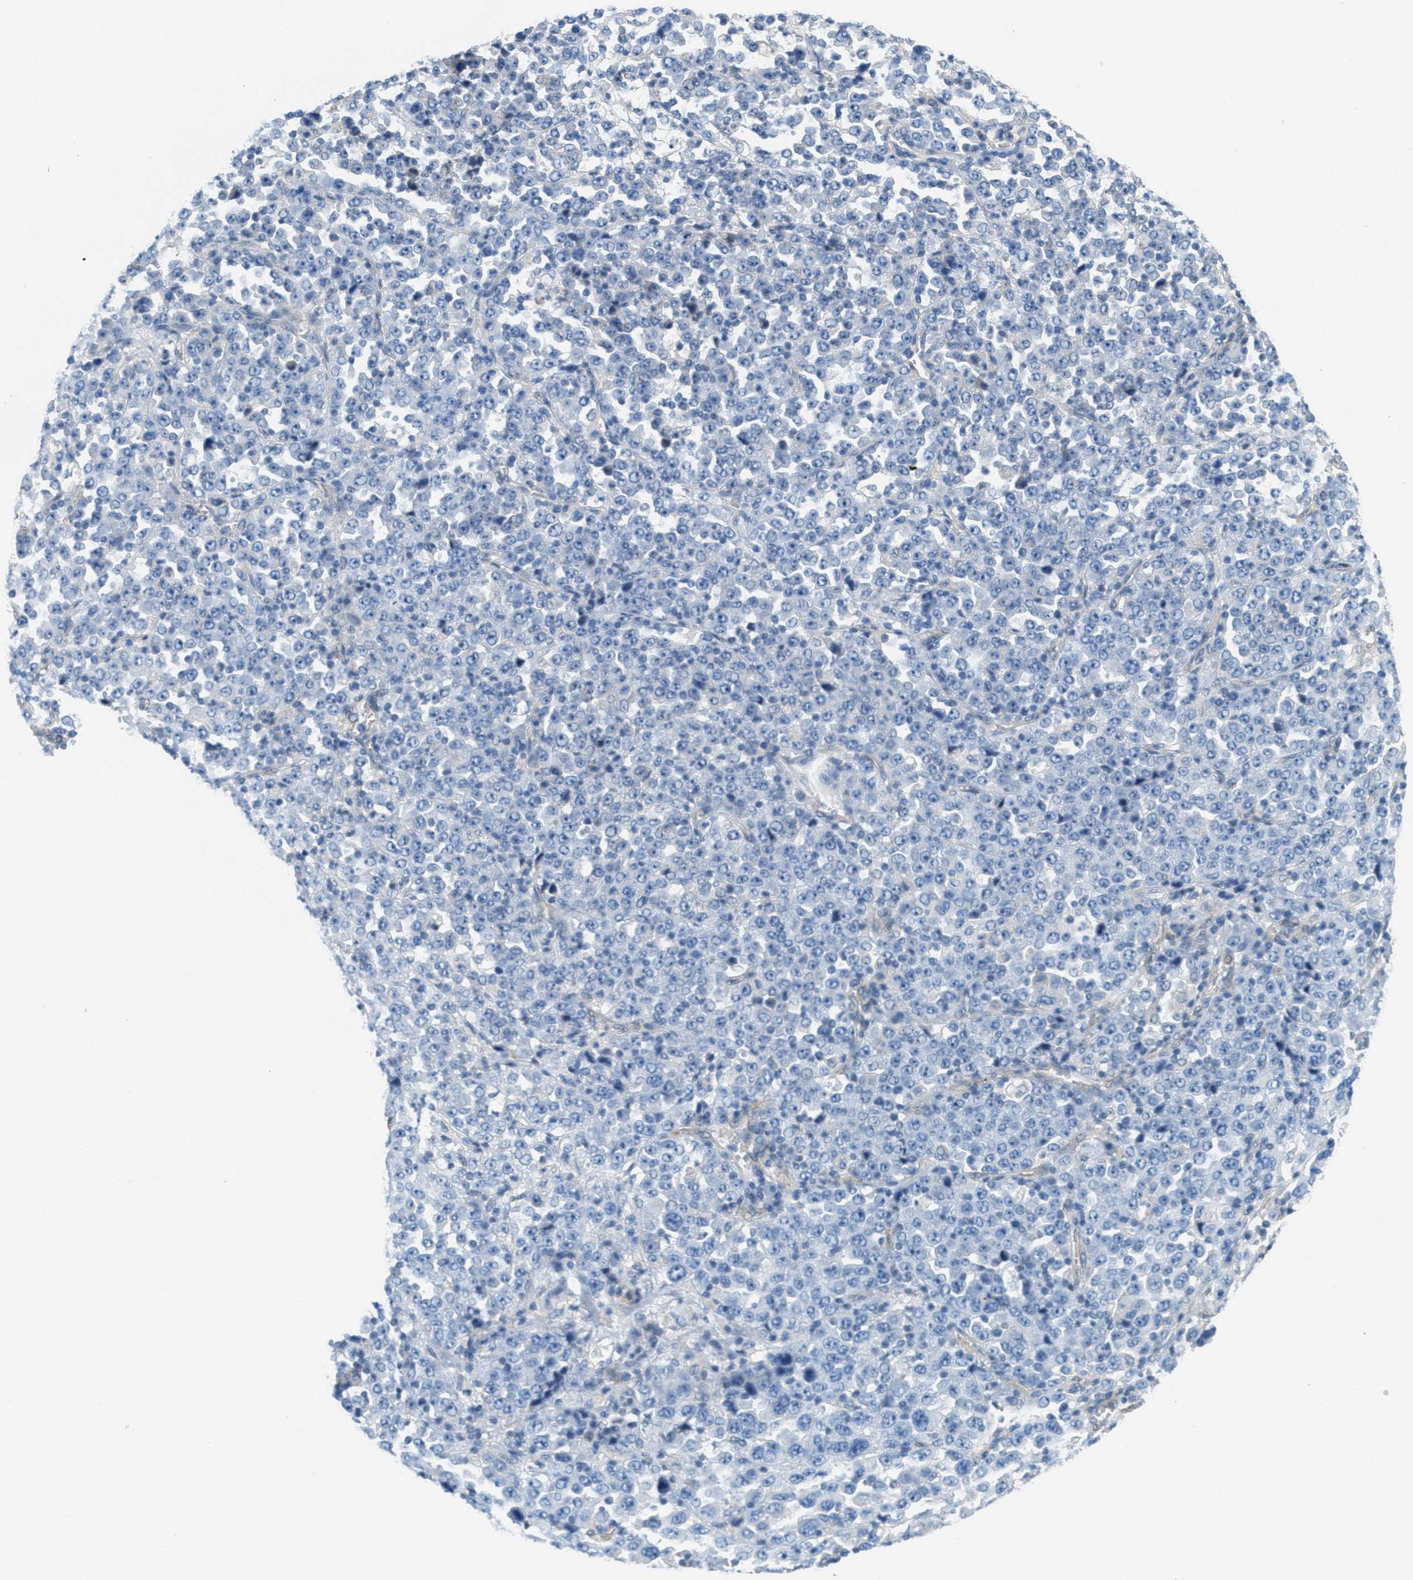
{"staining": {"intensity": "weak", "quantity": "<25%", "location": "cytoplasmic/membranous"}, "tissue": "stomach cancer", "cell_type": "Tumor cells", "image_type": "cancer", "snomed": [{"axis": "morphology", "description": "Normal tissue, NOS"}, {"axis": "morphology", "description": "Adenocarcinoma, NOS"}, {"axis": "topography", "description": "Stomach, upper"}, {"axis": "topography", "description": "Stomach"}], "caption": "There is no significant expression in tumor cells of adenocarcinoma (stomach). The staining was performed using DAB (3,3'-diaminobenzidine) to visualize the protein expression in brown, while the nuclei were stained in blue with hematoxylin (Magnification: 20x).", "gene": "MAPRE2", "patient": {"sex": "male", "age": 59}}